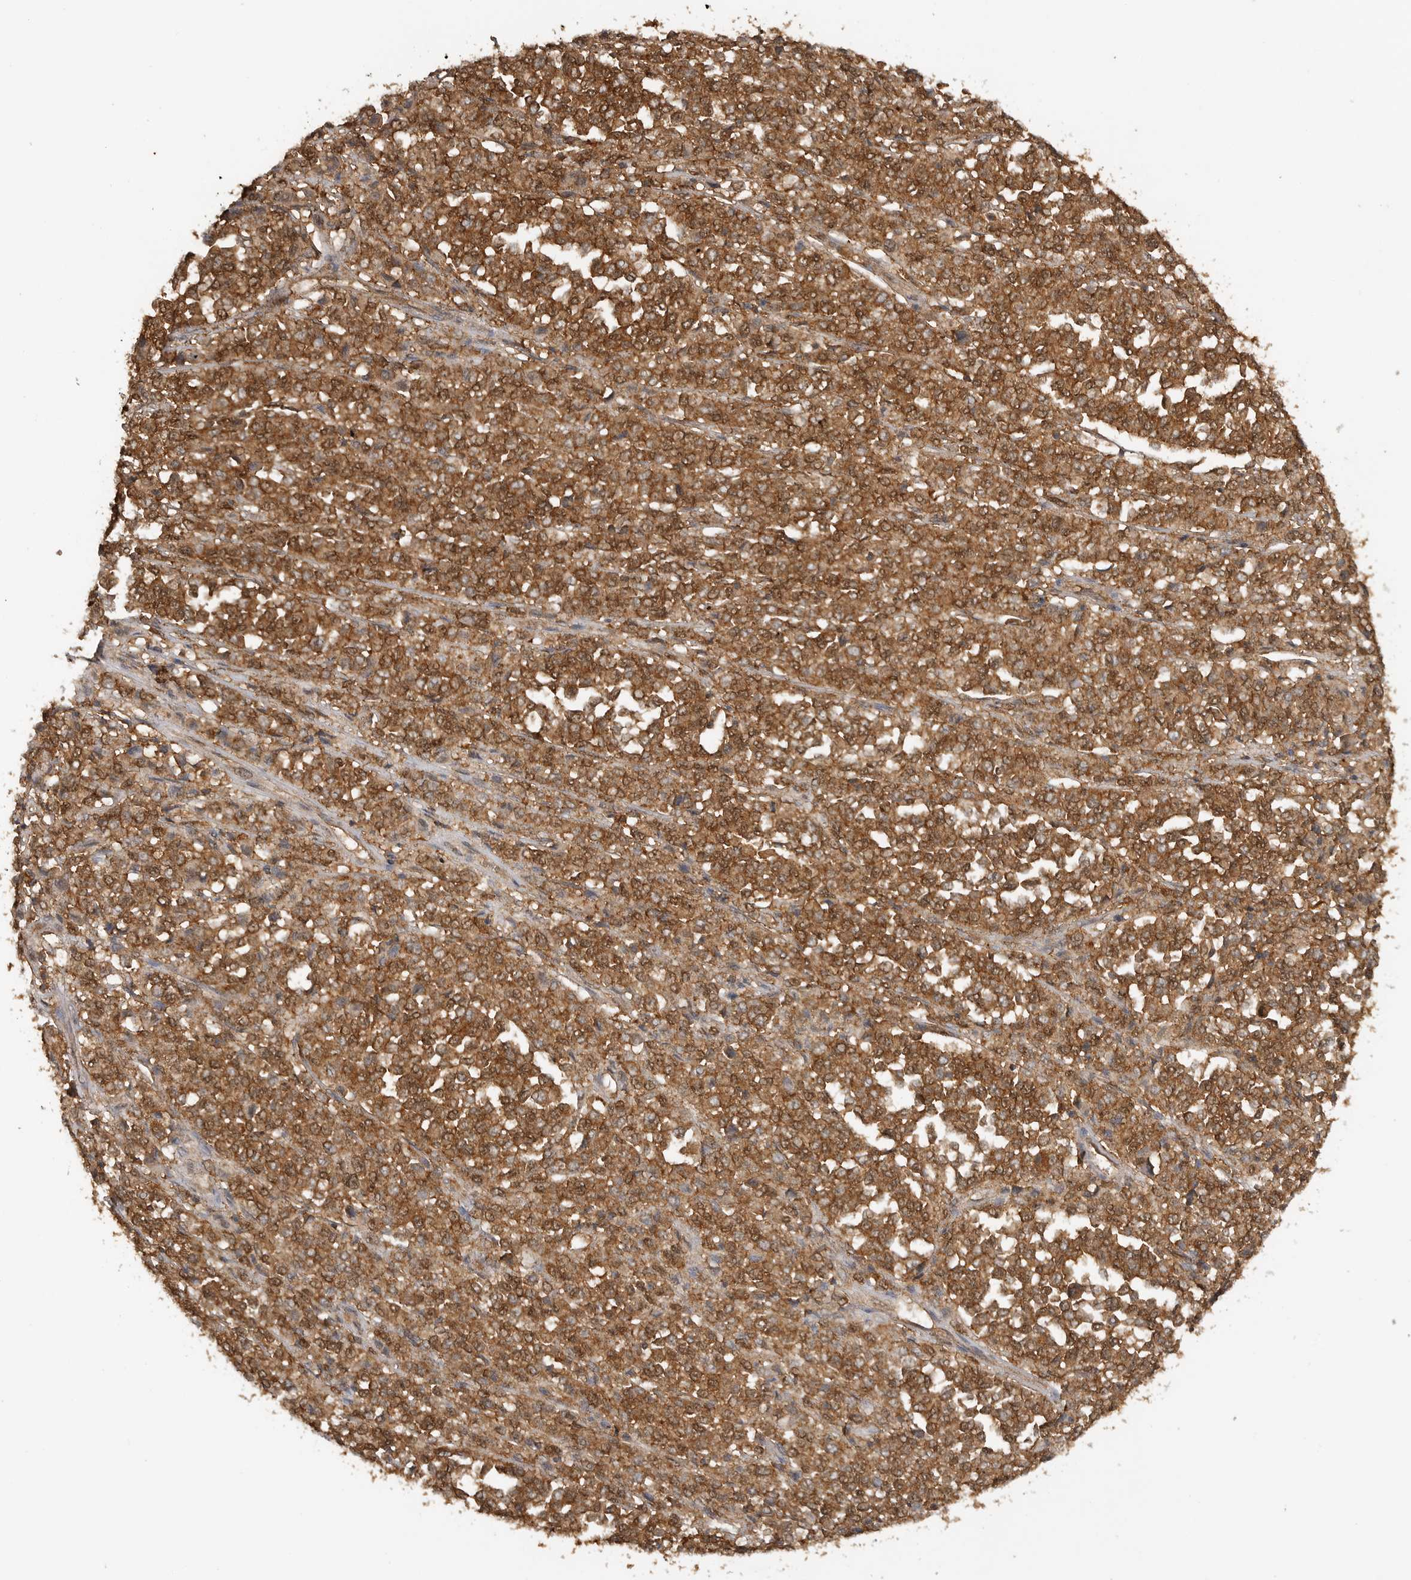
{"staining": {"intensity": "moderate", "quantity": ">75%", "location": "cytoplasmic/membranous"}, "tissue": "melanoma", "cell_type": "Tumor cells", "image_type": "cancer", "snomed": [{"axis": "morphology", "description": "Malignant melanoma, Metastatic site"}, {"axis": "topography", "description": "Pancreas"}], "caption": "A brown stain highlights moderate cytoplasmic/membranous staining of a protein in melanoma tumor cells.", "gene": "ICOSLG", "patient": {"sex": "female", "age": 30}}